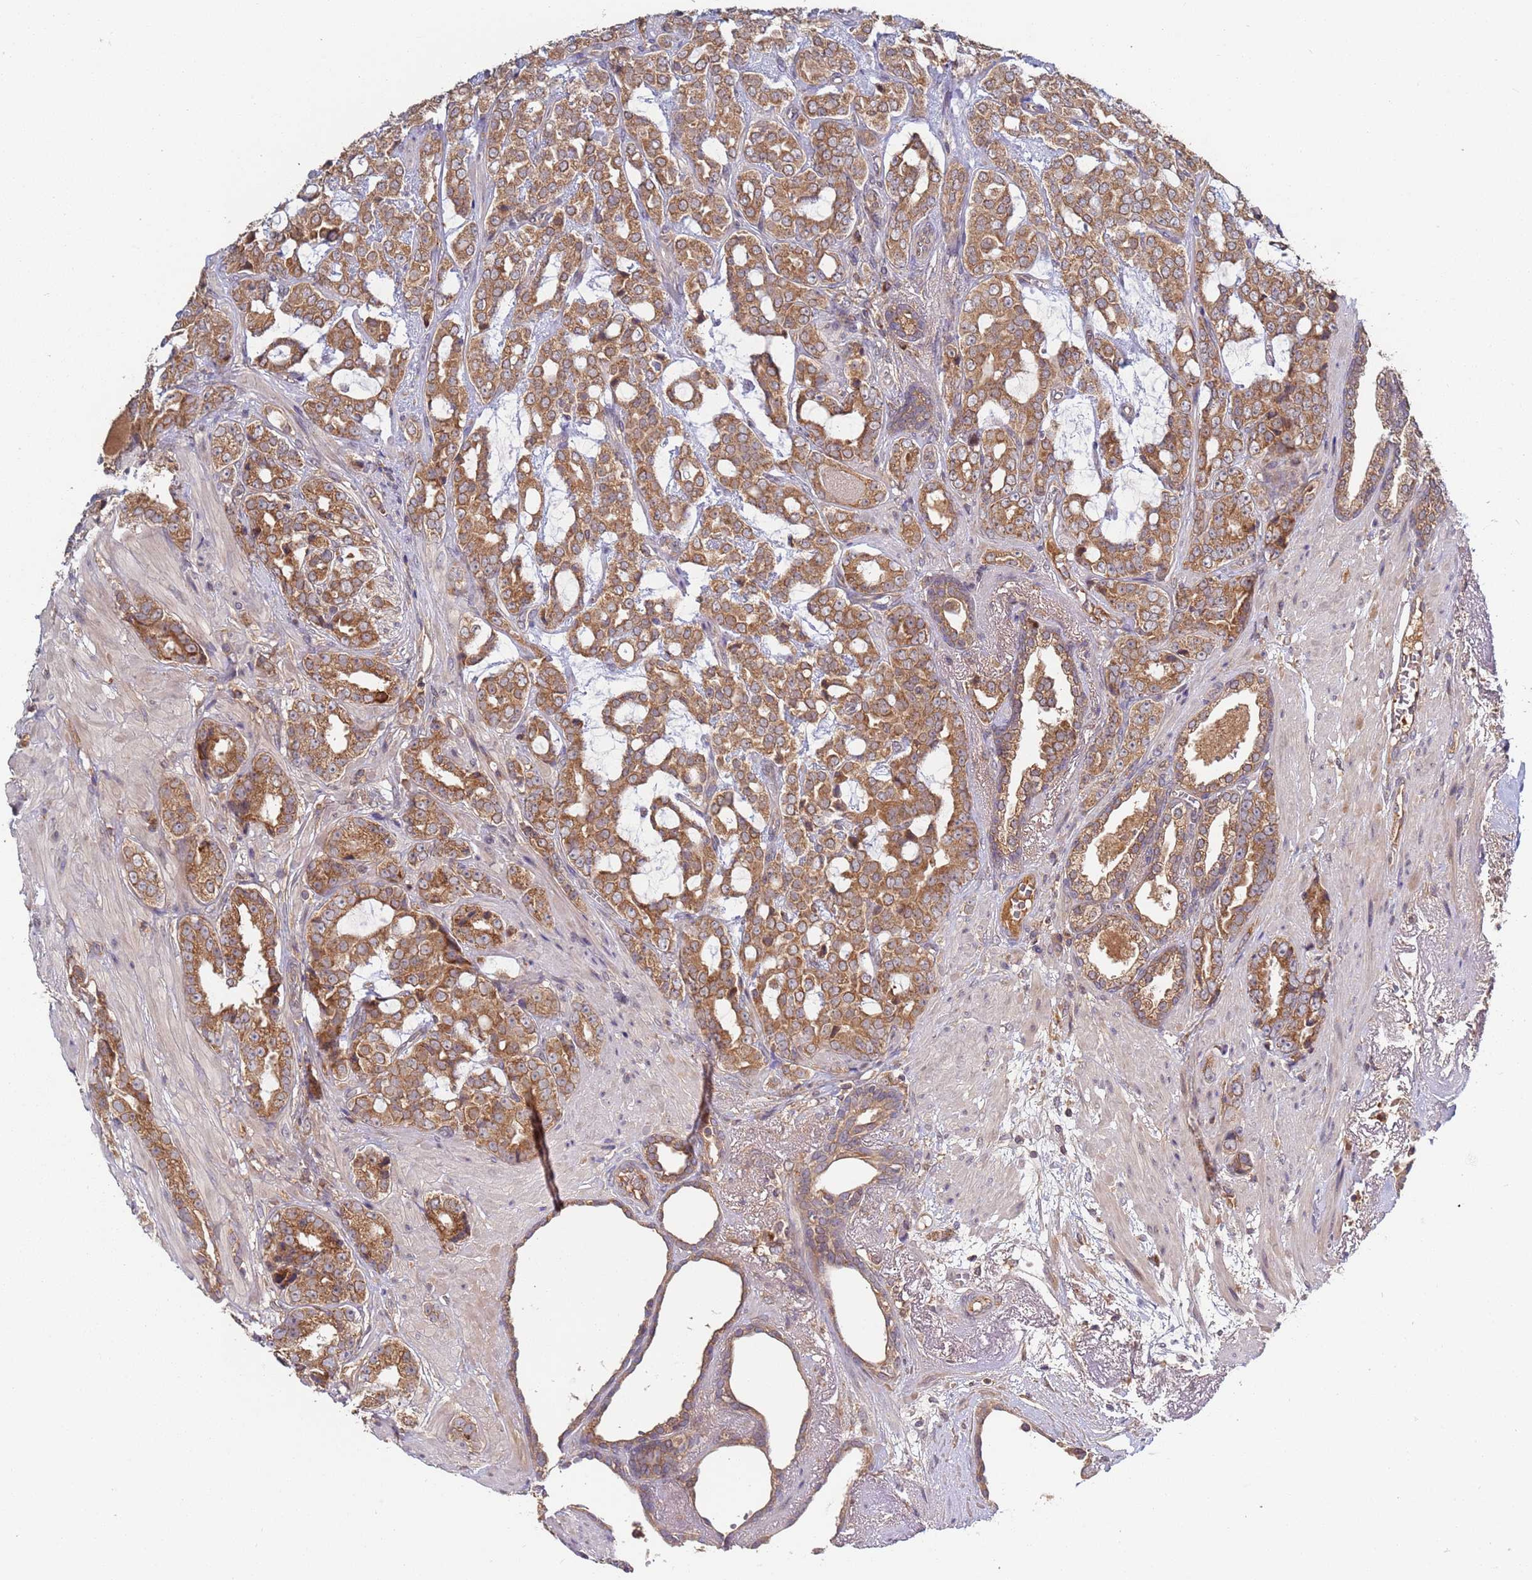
{"staining": {"intensity": "moderate", "quantity": ">75%", "location": "cytoplasmic/membranous"}, "tissue": "prostate cancer", "cell_type": "Tumor cells", "image_type": "cancer", "snomed": [{"axis": "morphology", "description": "Adenocarcinoma, High grade"}, {"axis": "topography", "description": "Prostate"}], "caption": "Prostate cancer (adenocarcinoma (high-grade)) stained with DAB (3,3'-diaminobenzidine) immunohistochemistry (IHC) exhibits medium levels of moderate cytoplasmic/membranous expression in about >75% of tumor cells. (DAB IHC, brown staining for protein, blue staining for nuclei).", "gene": "OR5A2", "patient": {"sex": "male", "age": 71}}